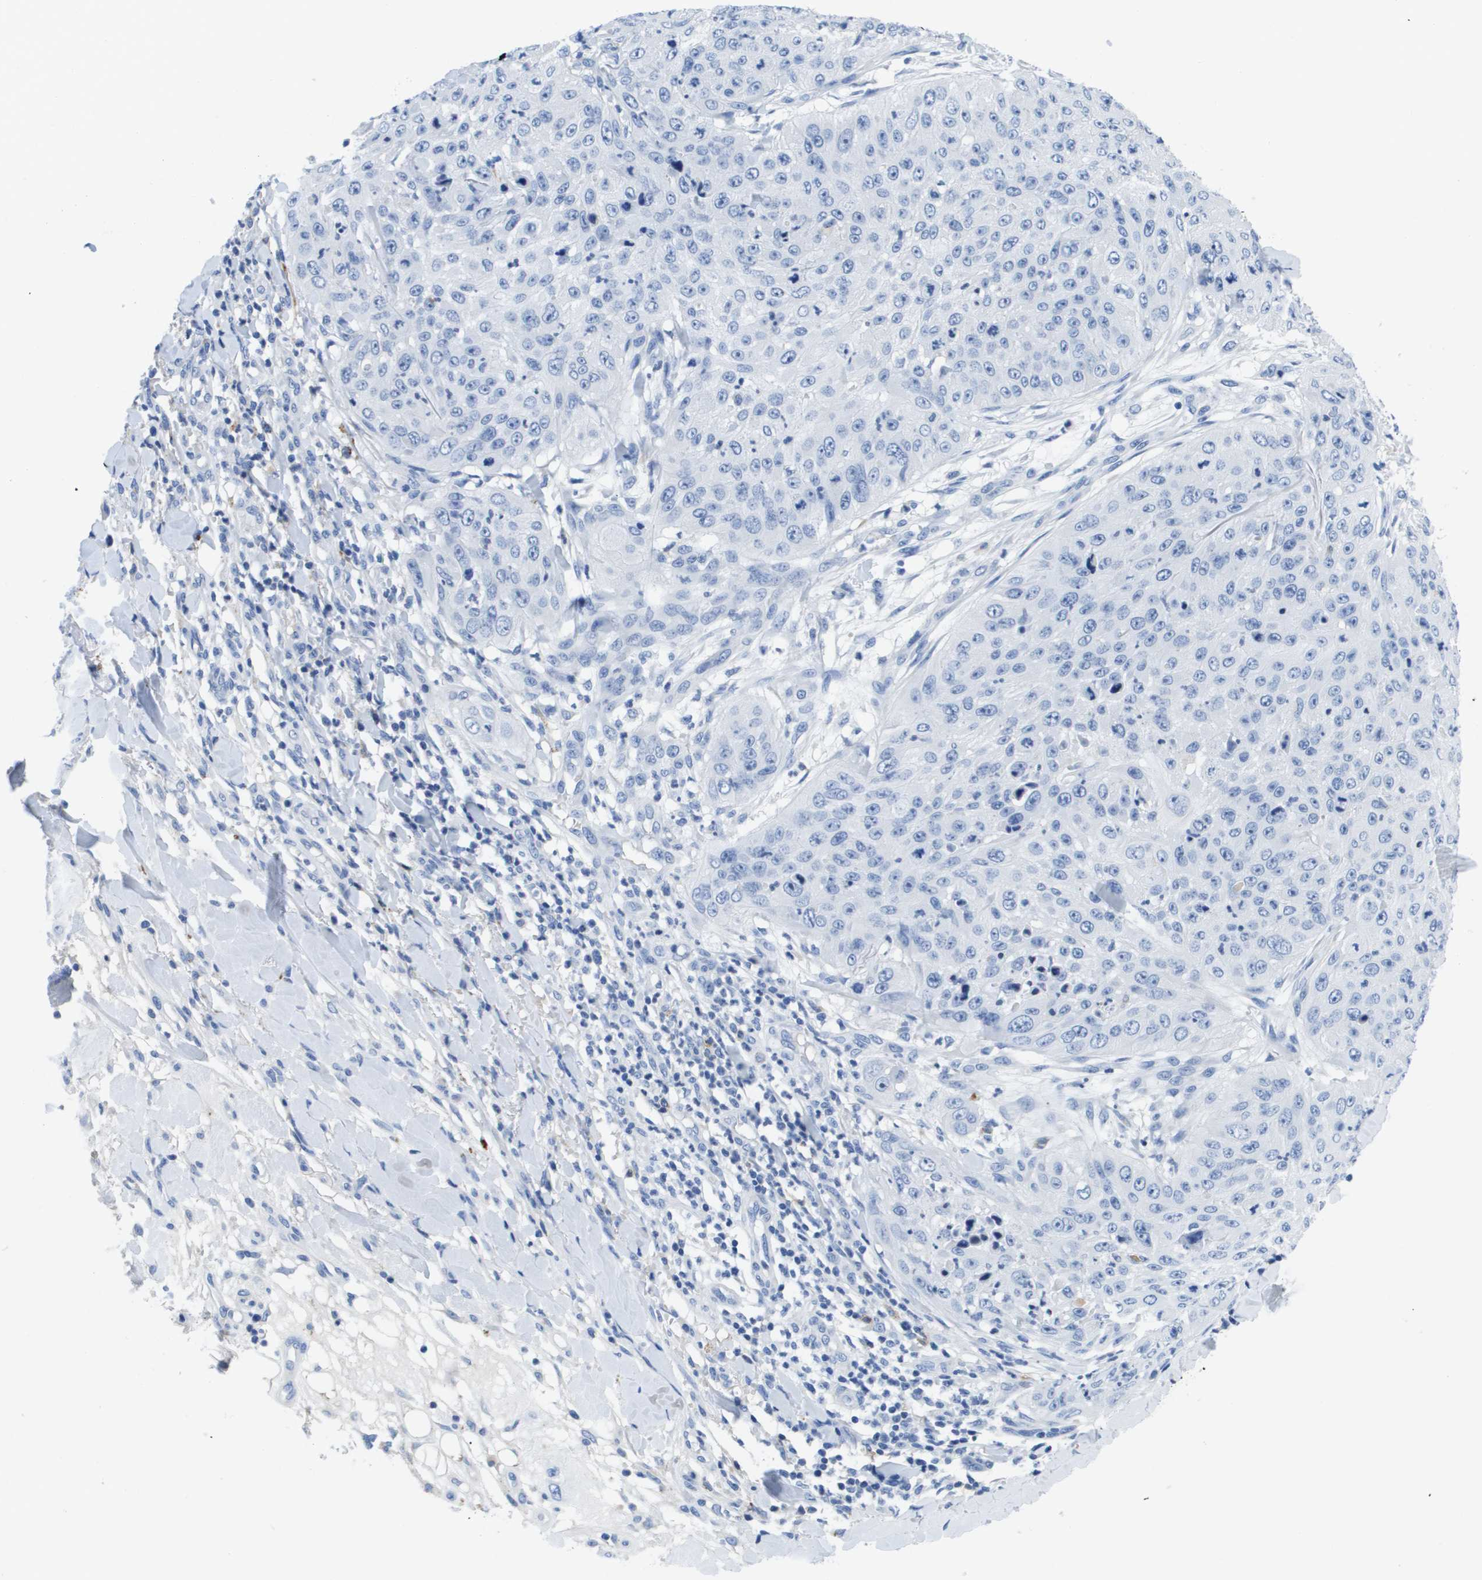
{"staining": {"intensity": "negative", "quantity": "none", "location": "none"}, "tissue": "skin cancer", "cell_type": "Tumor cells", "image_type": "cancer", "snomed": [{"axis": "morphology", "description": "Squamous cell carcinoma, NOS"}, {"axis": "topography", "description": "Skin"}], "caption": "This is a histopathology image of immunohistochemistry staining of skin cancer, which shows no expression in tumor cells.", "gene": "MS4A1", "patient": {"sex": "female", "age": 80}}